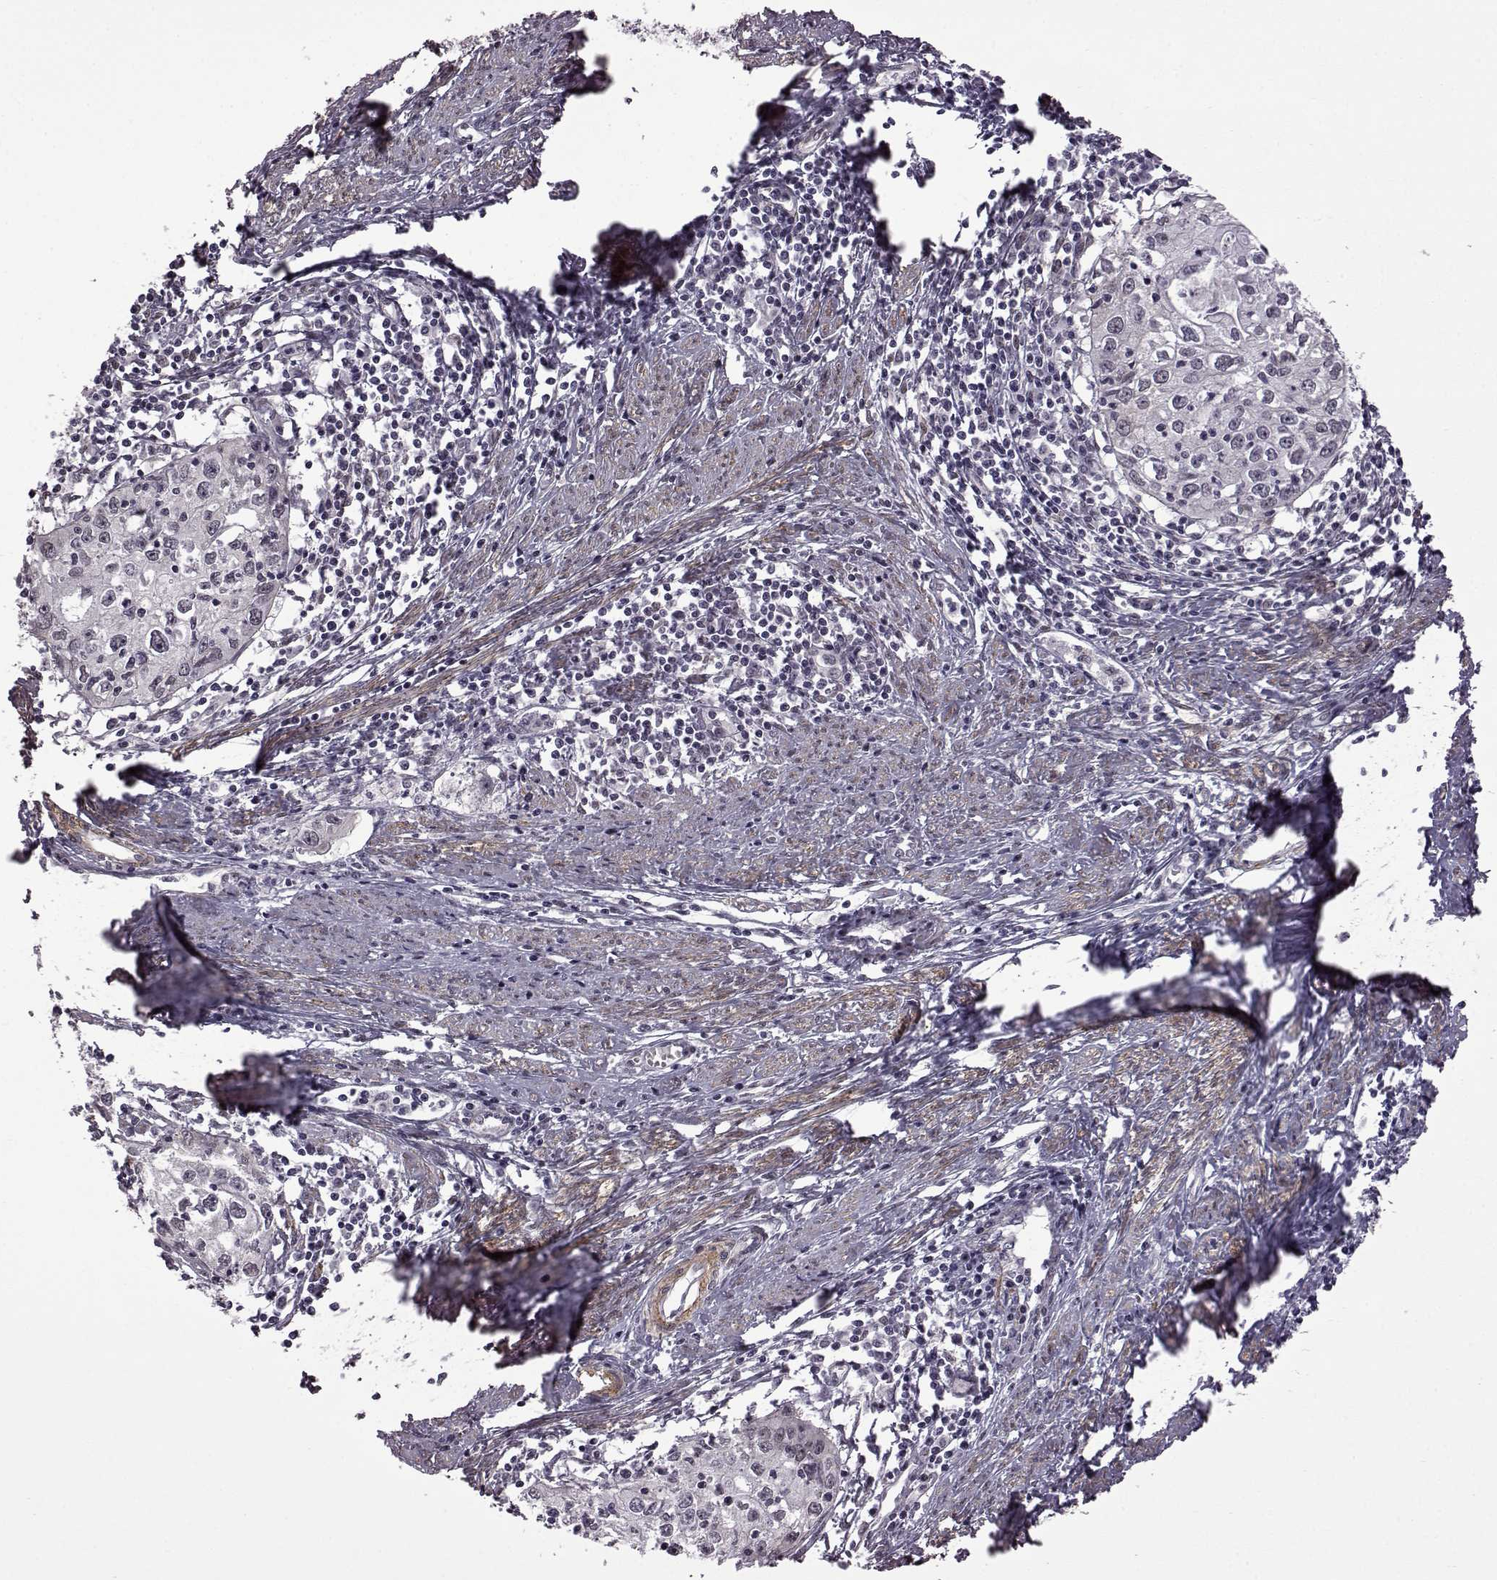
{"staining": {"intensity": "negative", "quantity": "none", "location": "none"}, "tissue": "cervical cancer", "cell_type": "Tumor cells", "image_type": "cancer", "snomed": [{"axis": "morphology", "description": "Squamous cell carcinoma, NOS"}, {"axis": "topography", "description": "Cervix"}], "caption": "Human squamous cell carcinoma (cervical) stained for a protein using IHC reveals no expression in tumor cells.", "gene": "SYNPO2", "patient": {"sex": "female", "age": 40}}